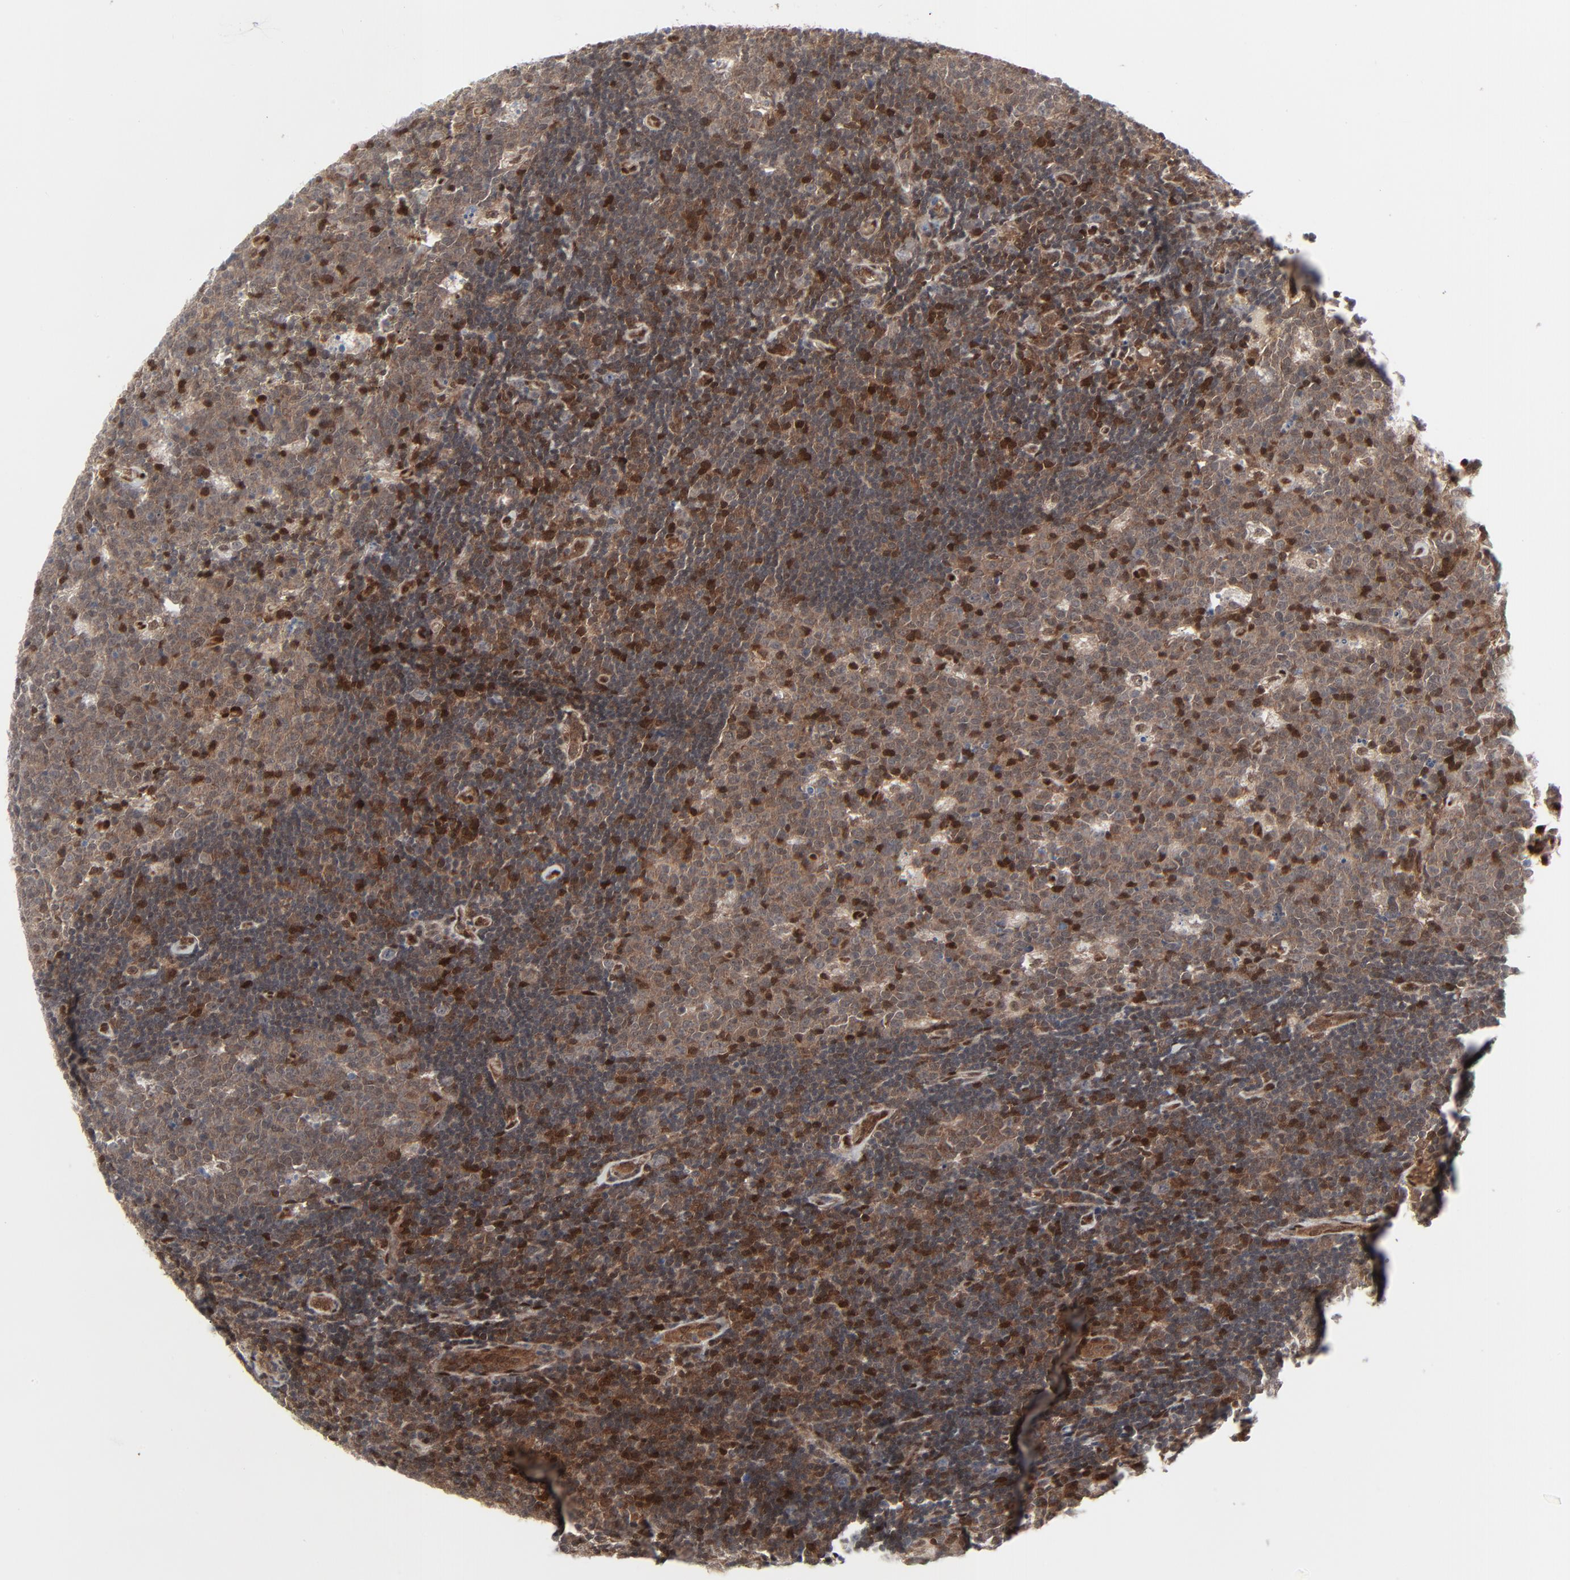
{"staining": {"intensity": "strong", "quantity": ">75%", "location": "cytoplasmic/membranous,nuclear"}, "tissue": "lymph node", "cell_type": "Germinal center cells", "image_type": "normal", "snomed": [{"axis": "morphology", "description": "Normal tissue, NOS"}, {"axis": "topography", "description": "Lymph node"}, {"axis": "topography", "description": "Salivary gland"}], "caption": "IHC of benign lymph node demonstrates high levels of strong cytoplasmic/membranous,nuclear positivity in about >75% of germinal center cells. (DAB (3,3'-diaminobenzidine) IHC, brown staining for protein, blue staining for nuclei).", "gene": "AKT1", "patient": {"sex": "male", "age": 8}}